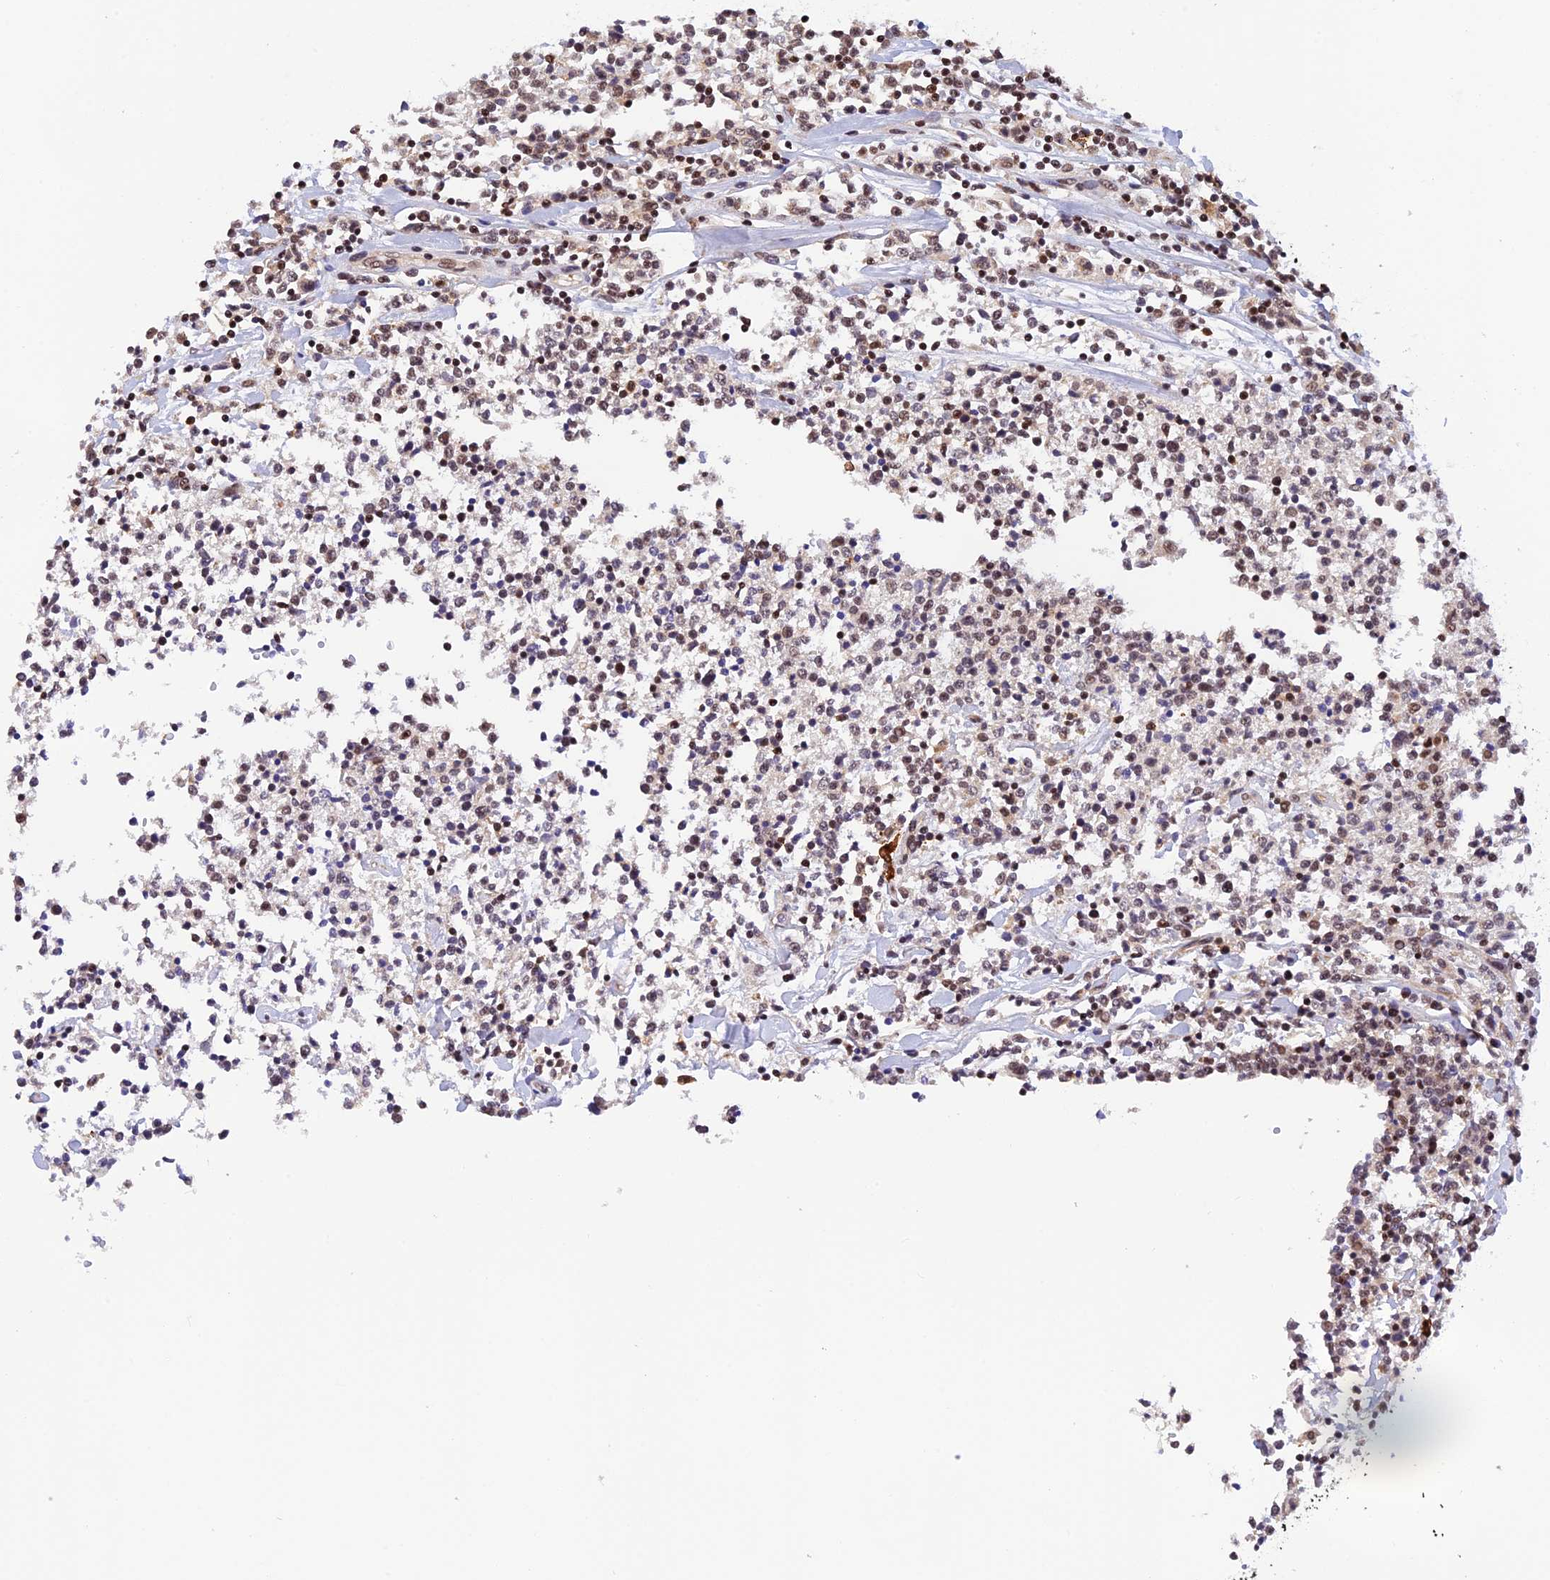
{"staining": {"intensity": "moderate", "quantity": "25%-75%", "location": "nuclear"}, "tissue": "lymphoma", "cell_type": "Tumor cells", "image_type": "cancer", "snomed": [{"axis": "morphology", "description": "Malignant lymphoma, non-Hodgkin's type, Low grade"}, {"axis": "topography", "description": "Small intestine"}], "caption": "Moderate nuclear expression is present in about 25%-75% of tumor cells in lymphoma. (Brightfield microscopy of DAB IHC at high magnification).", "gene": "THAP11", "patient": {"sex": "female", "age": 59}}